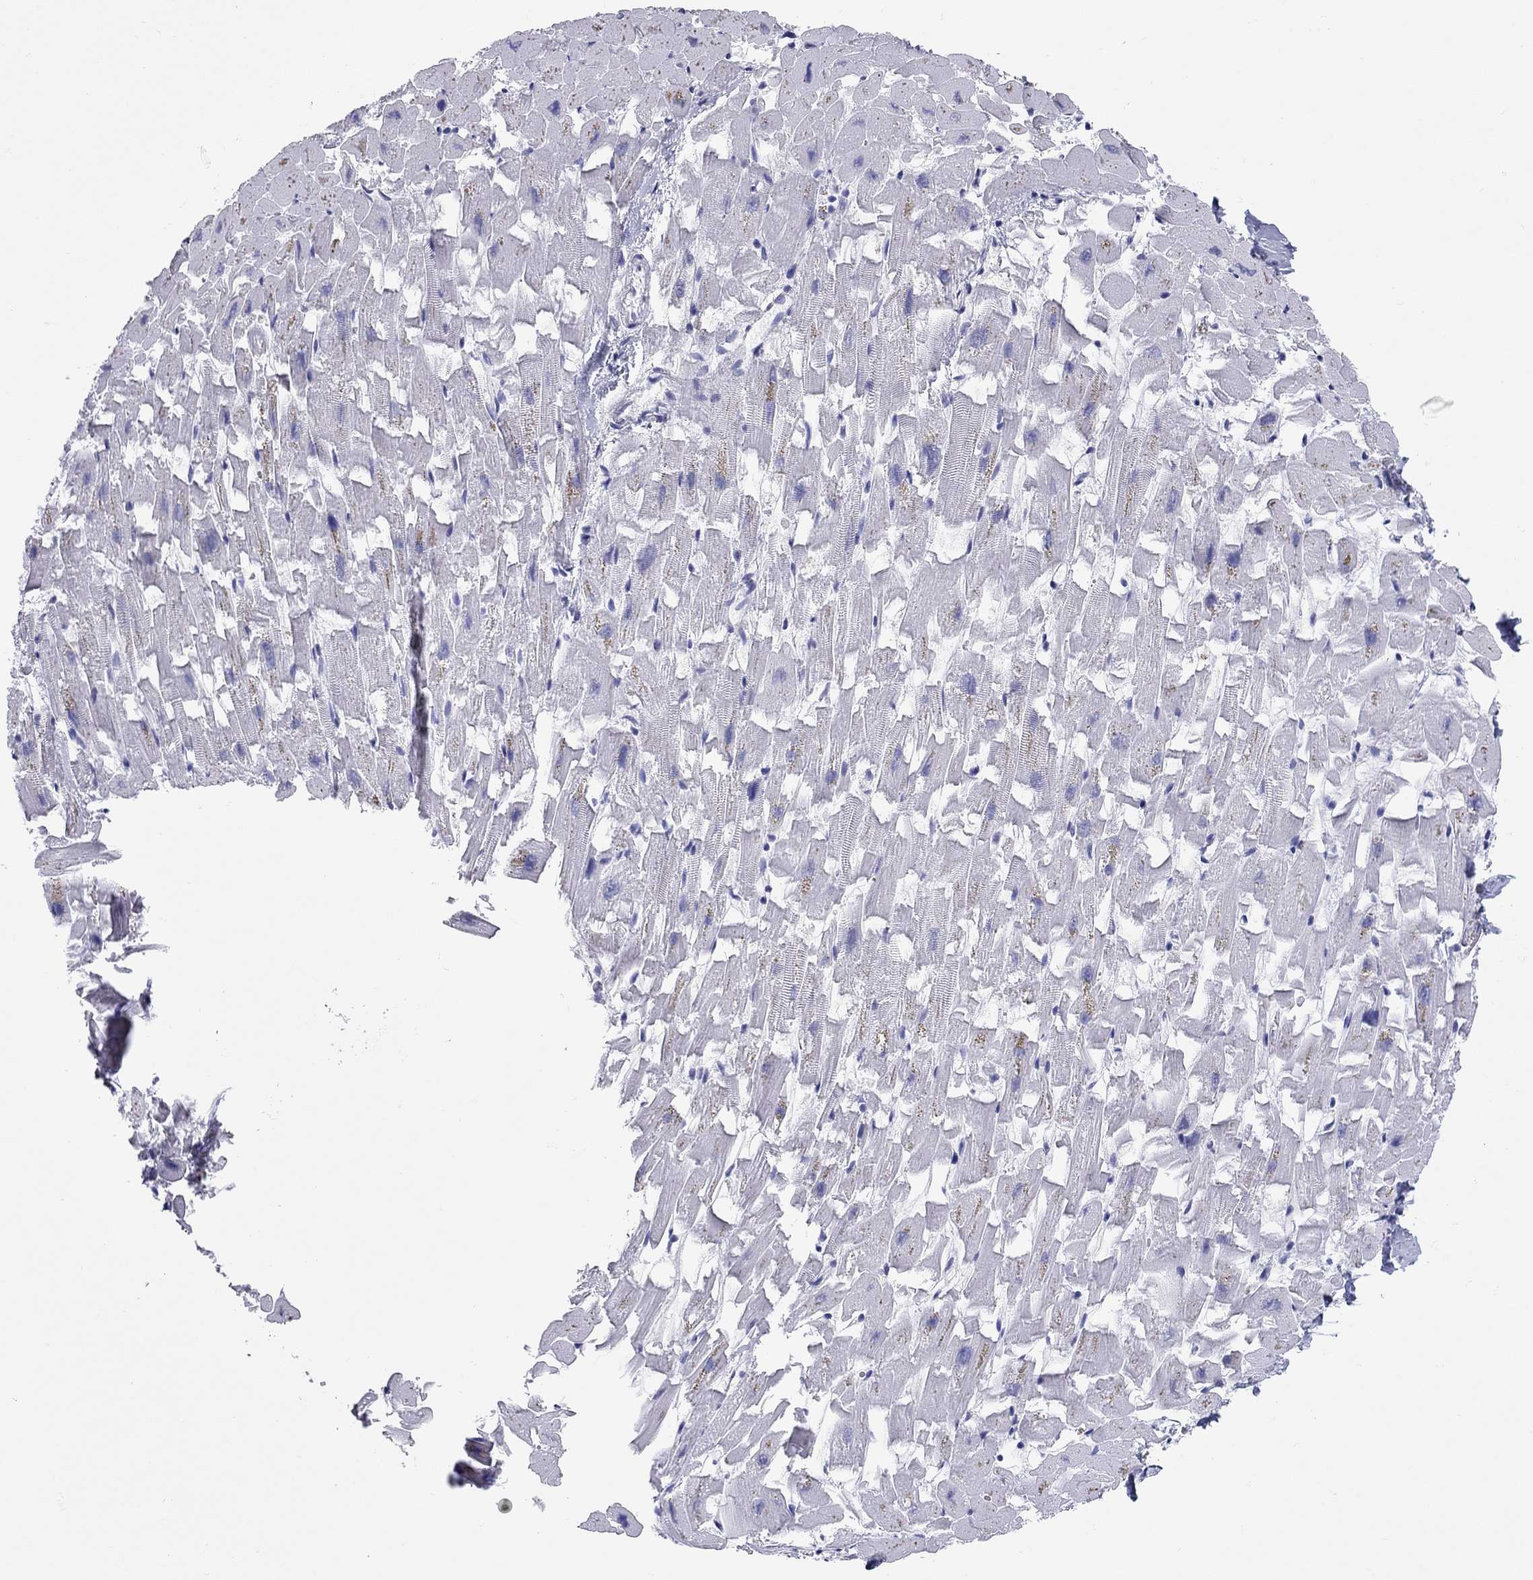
{"staining": {"intensity": "negative", "quantity": "none", "location": "none"}, "tissue": "heart muscle", "cell_type": "Cardiomyocytes", "image_type": "normal", "snomed": [{"axis": "morphology", "description": "Normal tissue, NOS"}, {"axis": "topography", "description": "Heart"}], "caption": "Histopathology image shows no protein expression in cardiomyocytes of unremarkable heart muscle.", "gene": "SLC46A2", "patient": {"sex": "female", "age": 64}}